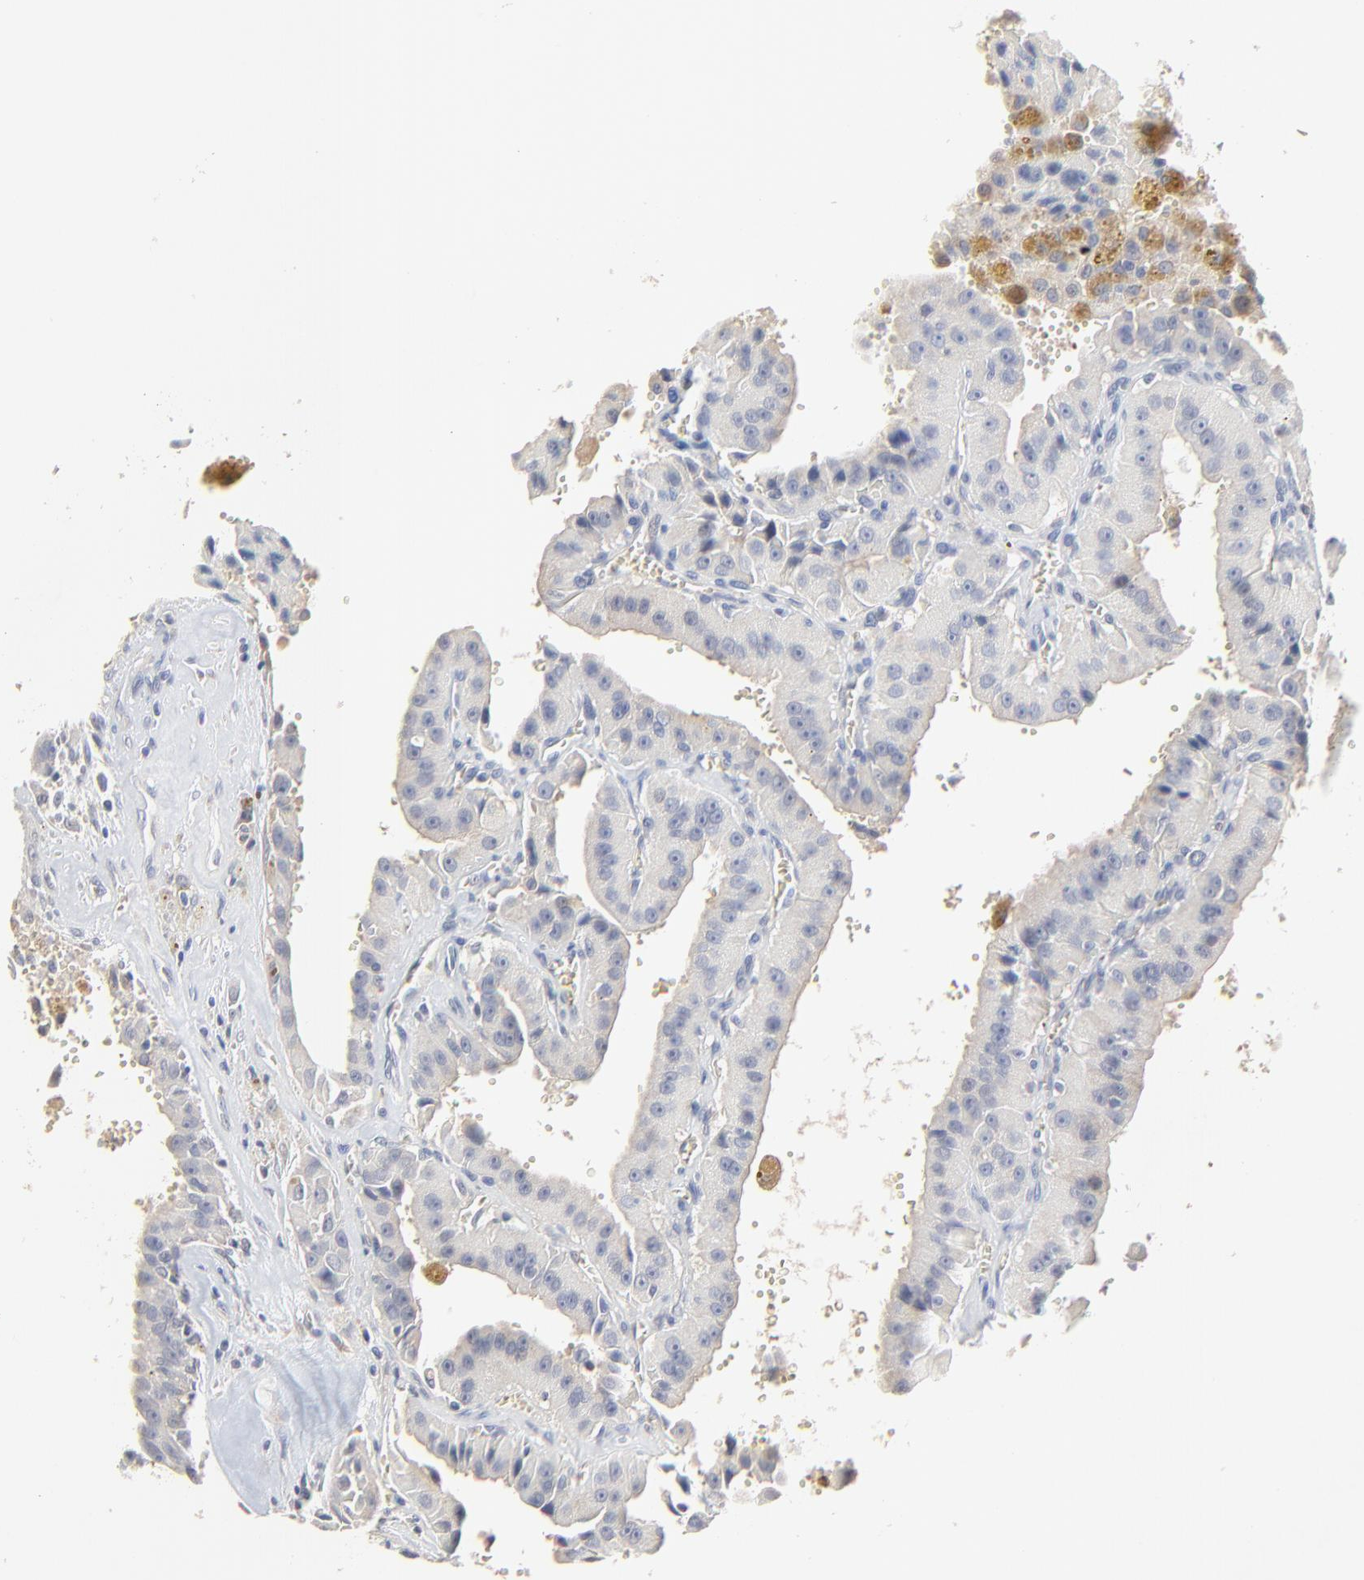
{"staining": {"intensity": "negative", "quantity": "none", "location": "none"}, "tissue": "thyroid cancer", "cell_type": "Tumor cells", "image_type": "cancer", "snomed": [{"axis": "morphology", "description": "Carcinoma, NOS"}, {"axis": "topography", "description": "Thyroid gland"}], "caption": "Tumor cells are negative for brown protein staining in carcinoma (thyroid).", "gene": "FANCB", "patient": {"sex": "male", "age": 76}}